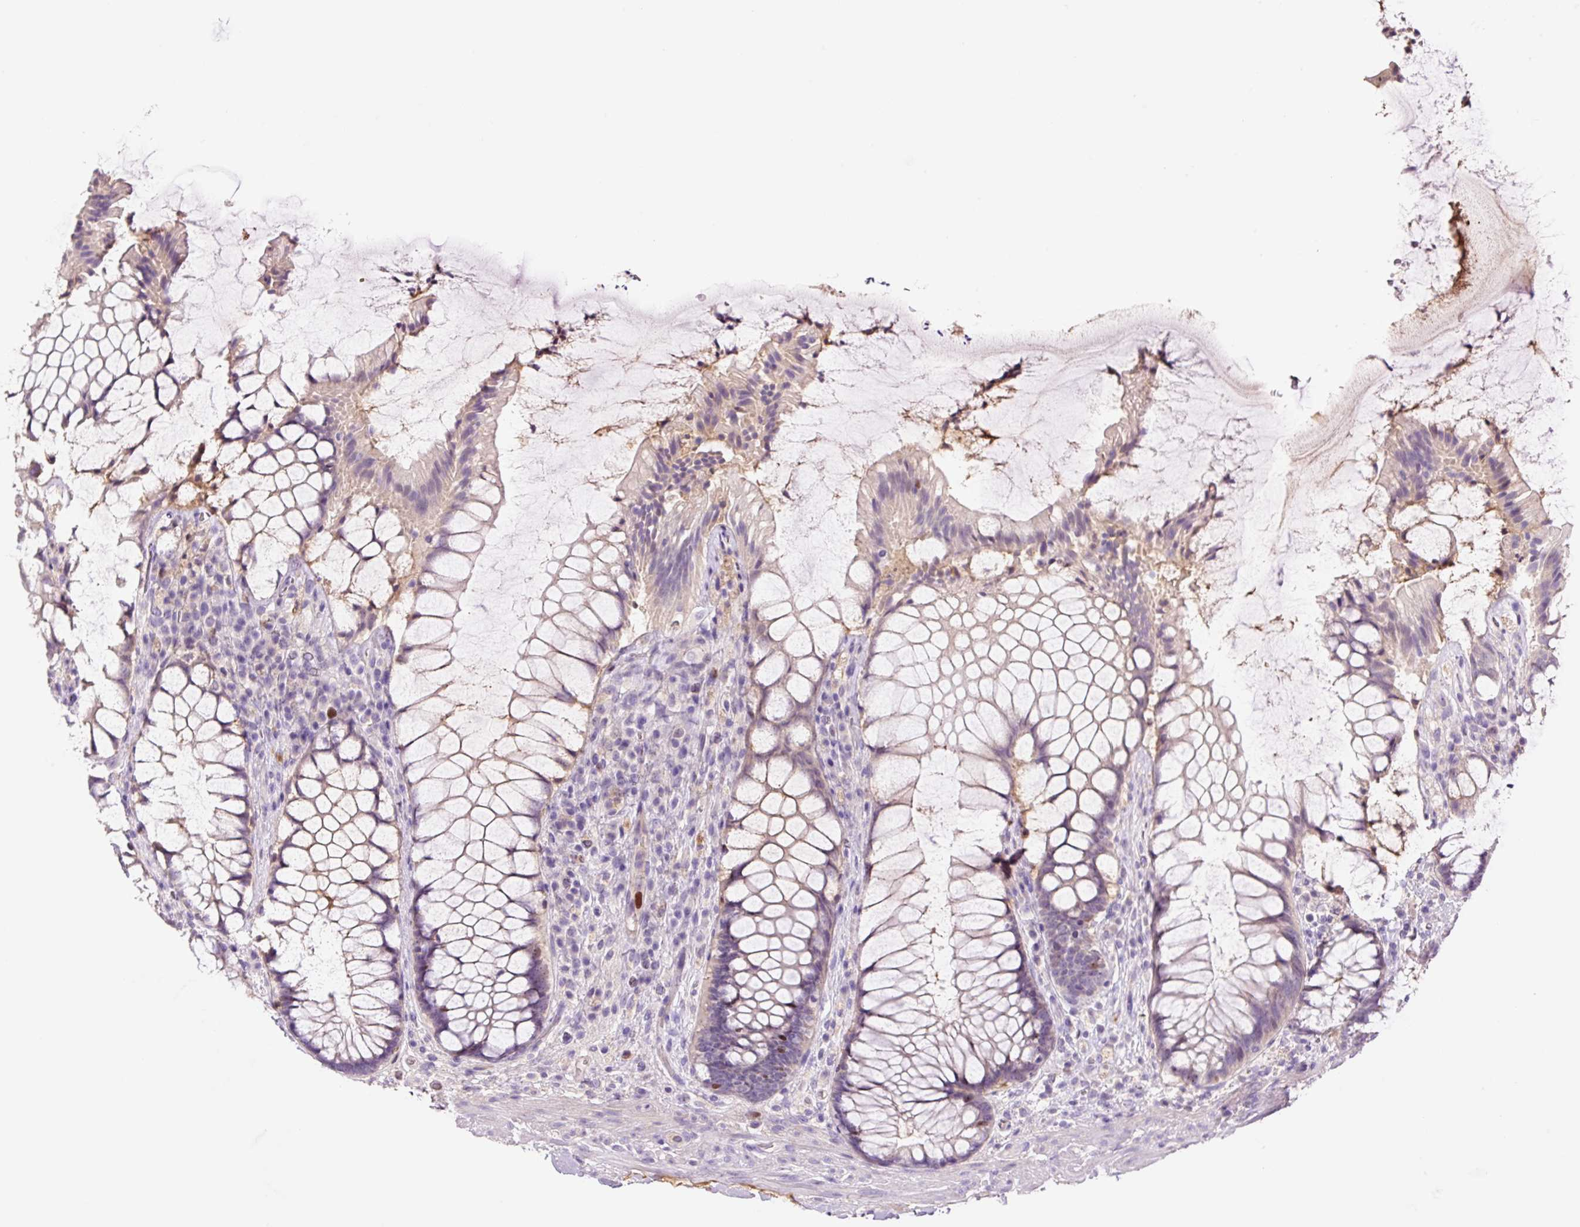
{"staining": {"intensity": "moderate", "quantity": "<25%", "location": "nuclear"}, "tissue": "rectum", "cell_type": "Glandular cells", "image_type": "normal", "snomed": [{"axis": "morphology", "description": "Normal tissue, NOS"}, {"axis": "topography", "description": "Rectum"}], "caption": "A high-resolution micrograph shows immunohistochemistry staining of normal rectum, which reveals moderate nuclear staining in about <25% of glandular cells.", "gene": "DPPA4", "patient": {"sex": "female", "age": 58}}